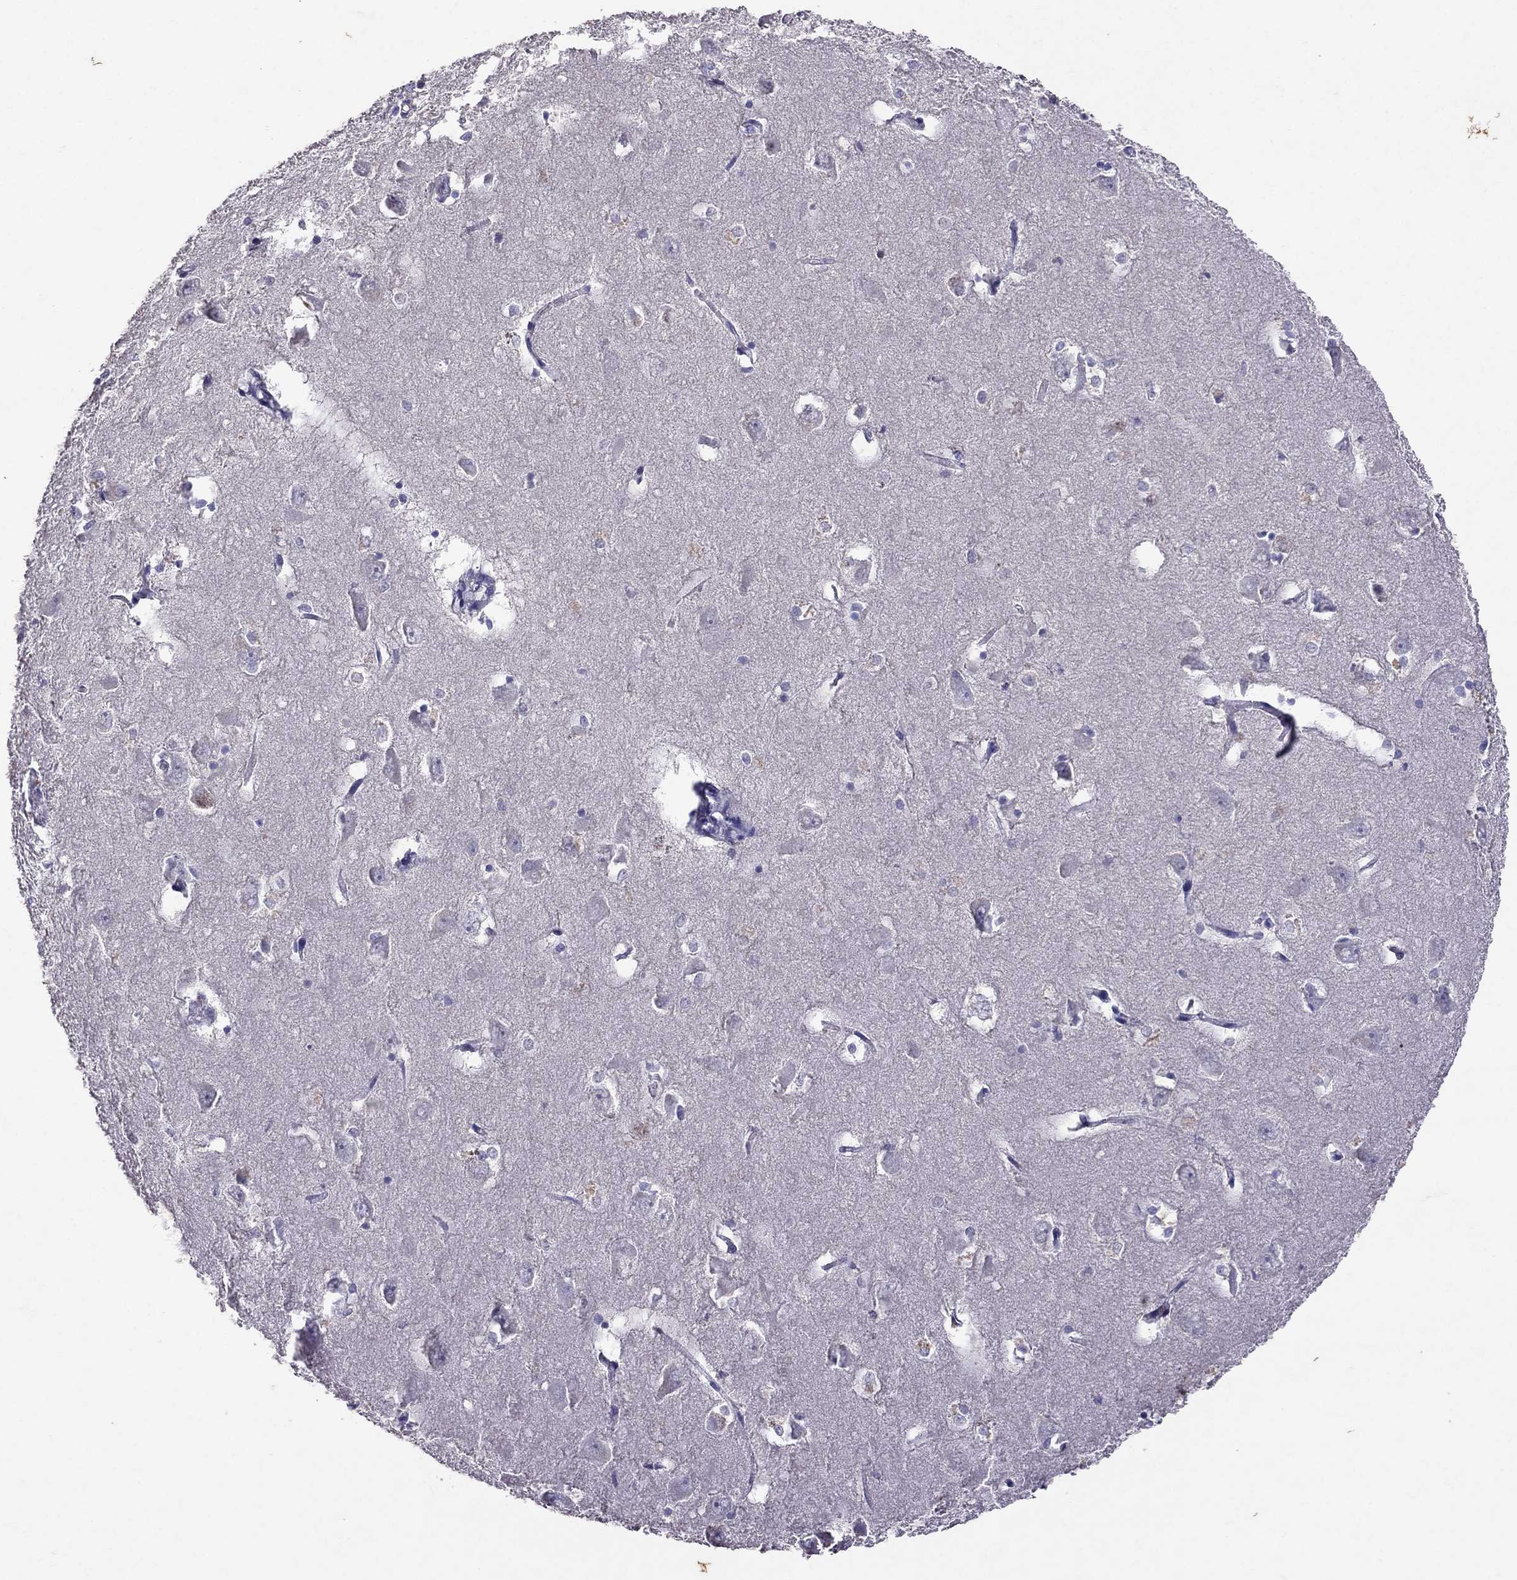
{"staining": {"intensity": "negative", "quantity": "none", "location": "none"}, "tissue": "hippocampus", "cell_type": "Glial cells", "image_type": "normal", "snomed": [{"axis": "morphology", "description": "Normal tissue, NOS"}, {"axis": "topography", "description": "Lateral ventricle wall"}, {"axis": "topography", "description": "Hippocampus"}], "caption": "IHC micrograph of normal hippocampus stained for a protein (brown), which shows no positivity in glial cells.", "gene": "FST", "patient": {"sex": "female", "age": 63}}